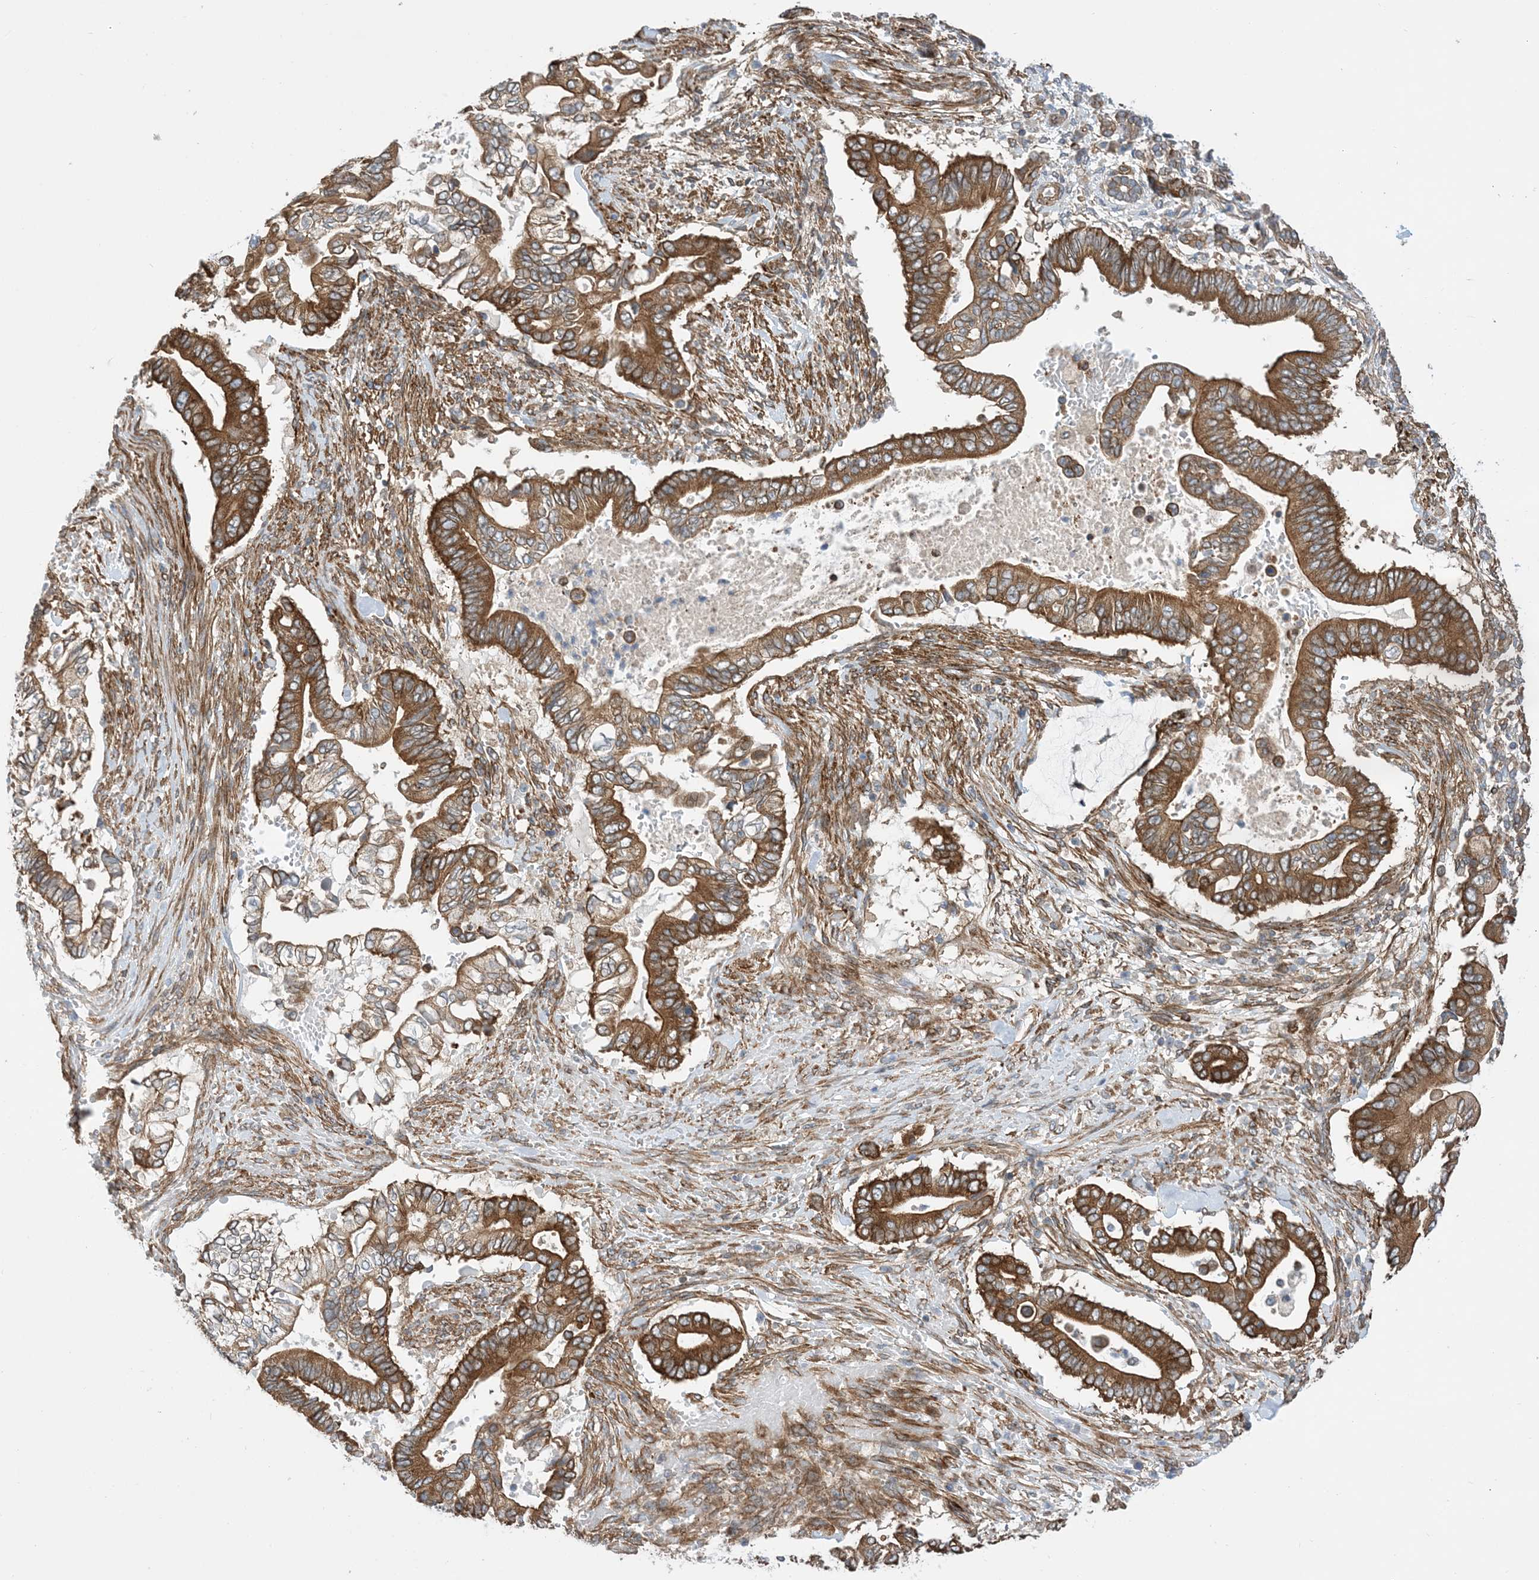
{"staining": {"intensity": "strong", "quantity": ">75%", "location": "cytoplasmic/membranous"}, "tissue": "pancreatic cancer", "cell_type": "Tumor cells", "image_type": "cancer", "snomed": [{"axis": "morphology", "description": "Adenocarcinoma, NOS"}, {"axis": "topography", "description": "Pancreas"}], "caption": "IHC staining of pancreatic cancer, which reveals high levels of strong cytoplasmic/membranous expression in about >75% of tumor cells indicating strong cytoplasmic/membranous protein staining. The staining was performed using DAB (brown) for protein detection and nuclei were counterstained in hematoxylin (blue).", "gene": "EHBP1", "patient": {"sex": "male", "age": 68}}